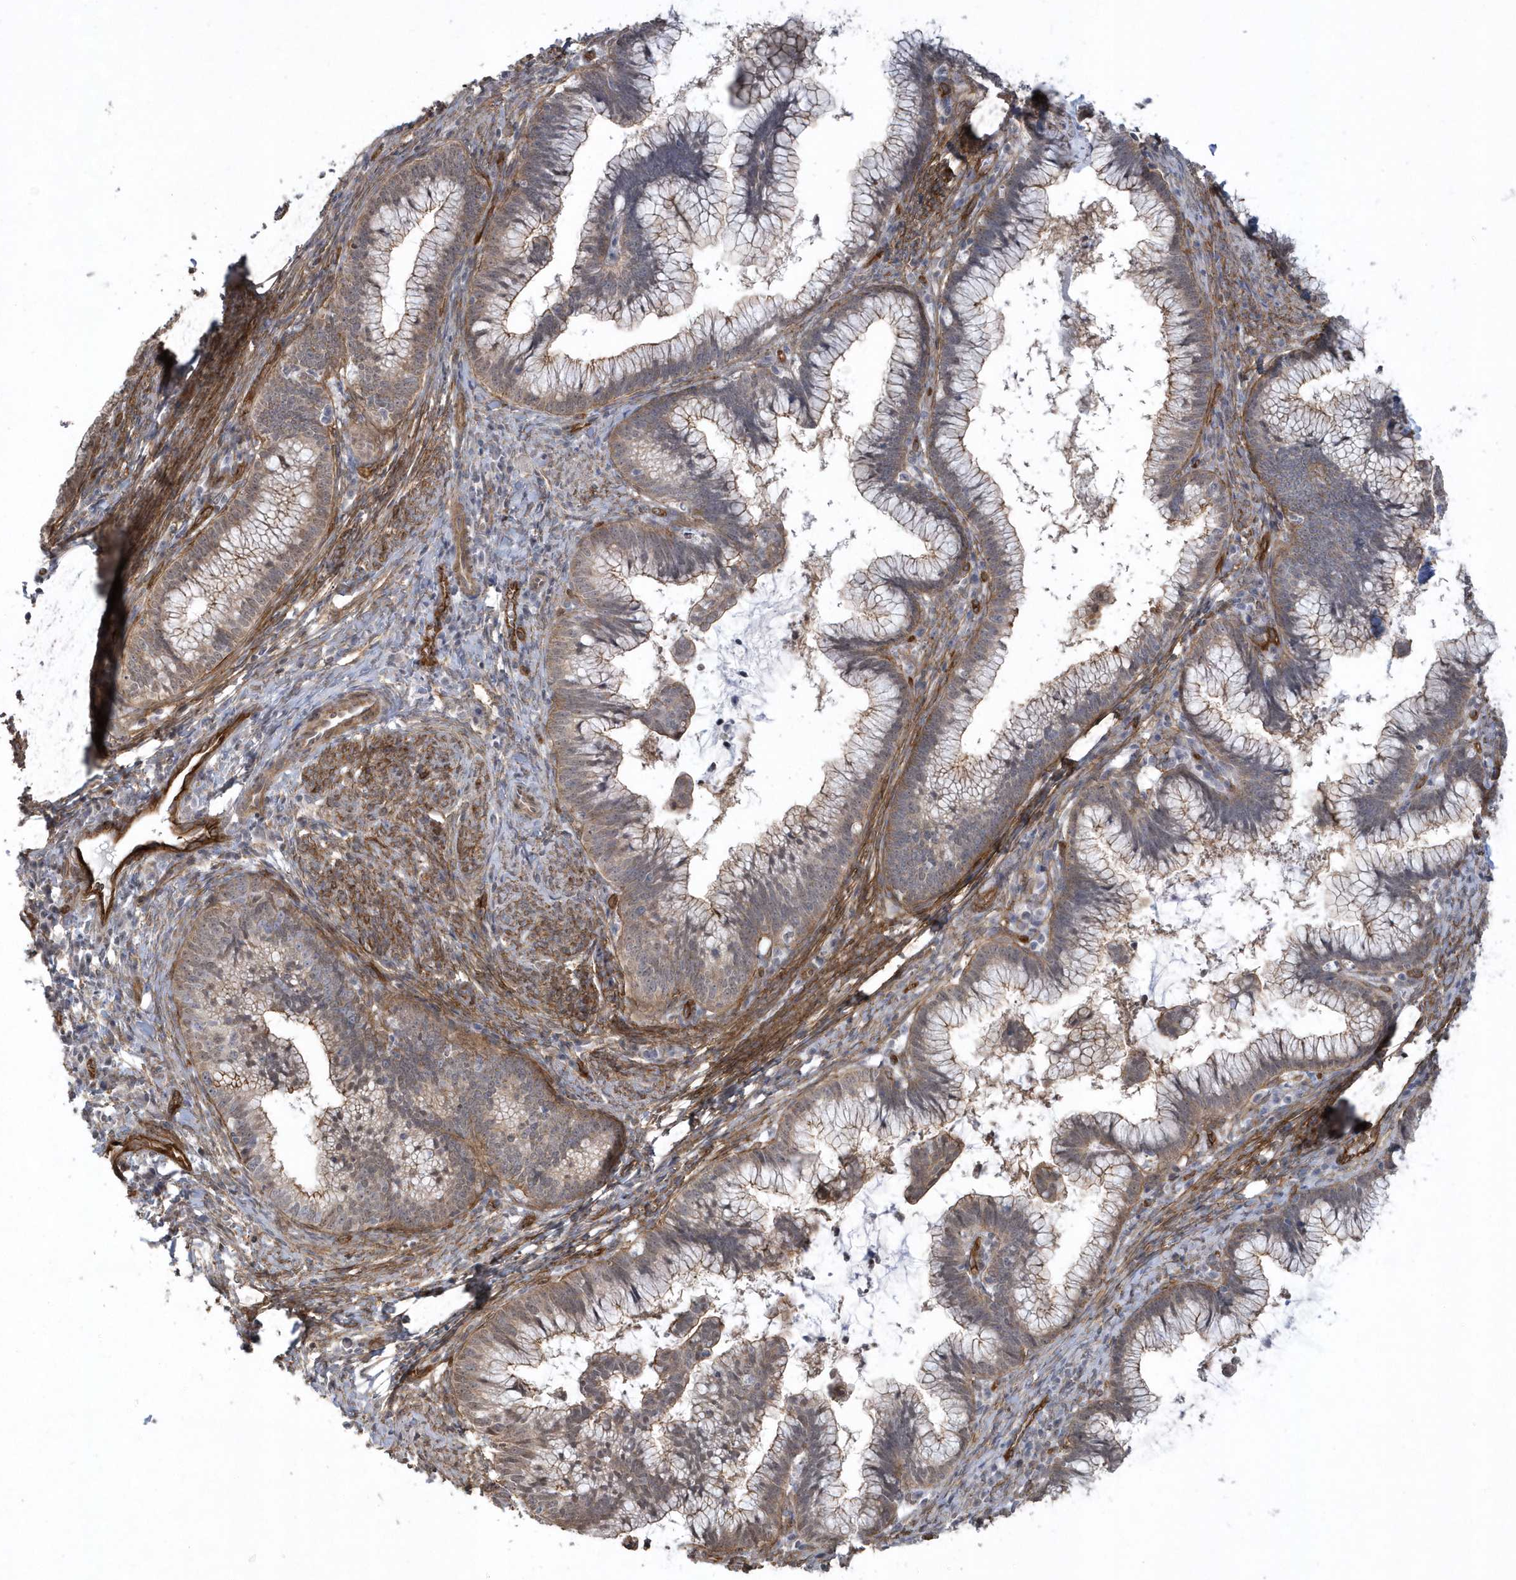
{"staining": {"intensity": "weak", "quantity": "25%-75%", "location": "cytoplasmic/membranous"}, "tissue": "cervical cancer", "cell_type": "Tumor cells", "image_type": "cancer", "snomed": [{"axis": "morphology", "description": "Adenocarcinoma, NOS"}, {"axis": "topography", "description": "Cervix"}], "caption": "The photomicrograph shows a brown stain indicating the presence of a protein in the cytoplasmic/membranous of tumor cells in adenocarcinoma (cervical).", "gene": "RAI14", "patient": {"sex": "female", "age": 36}}